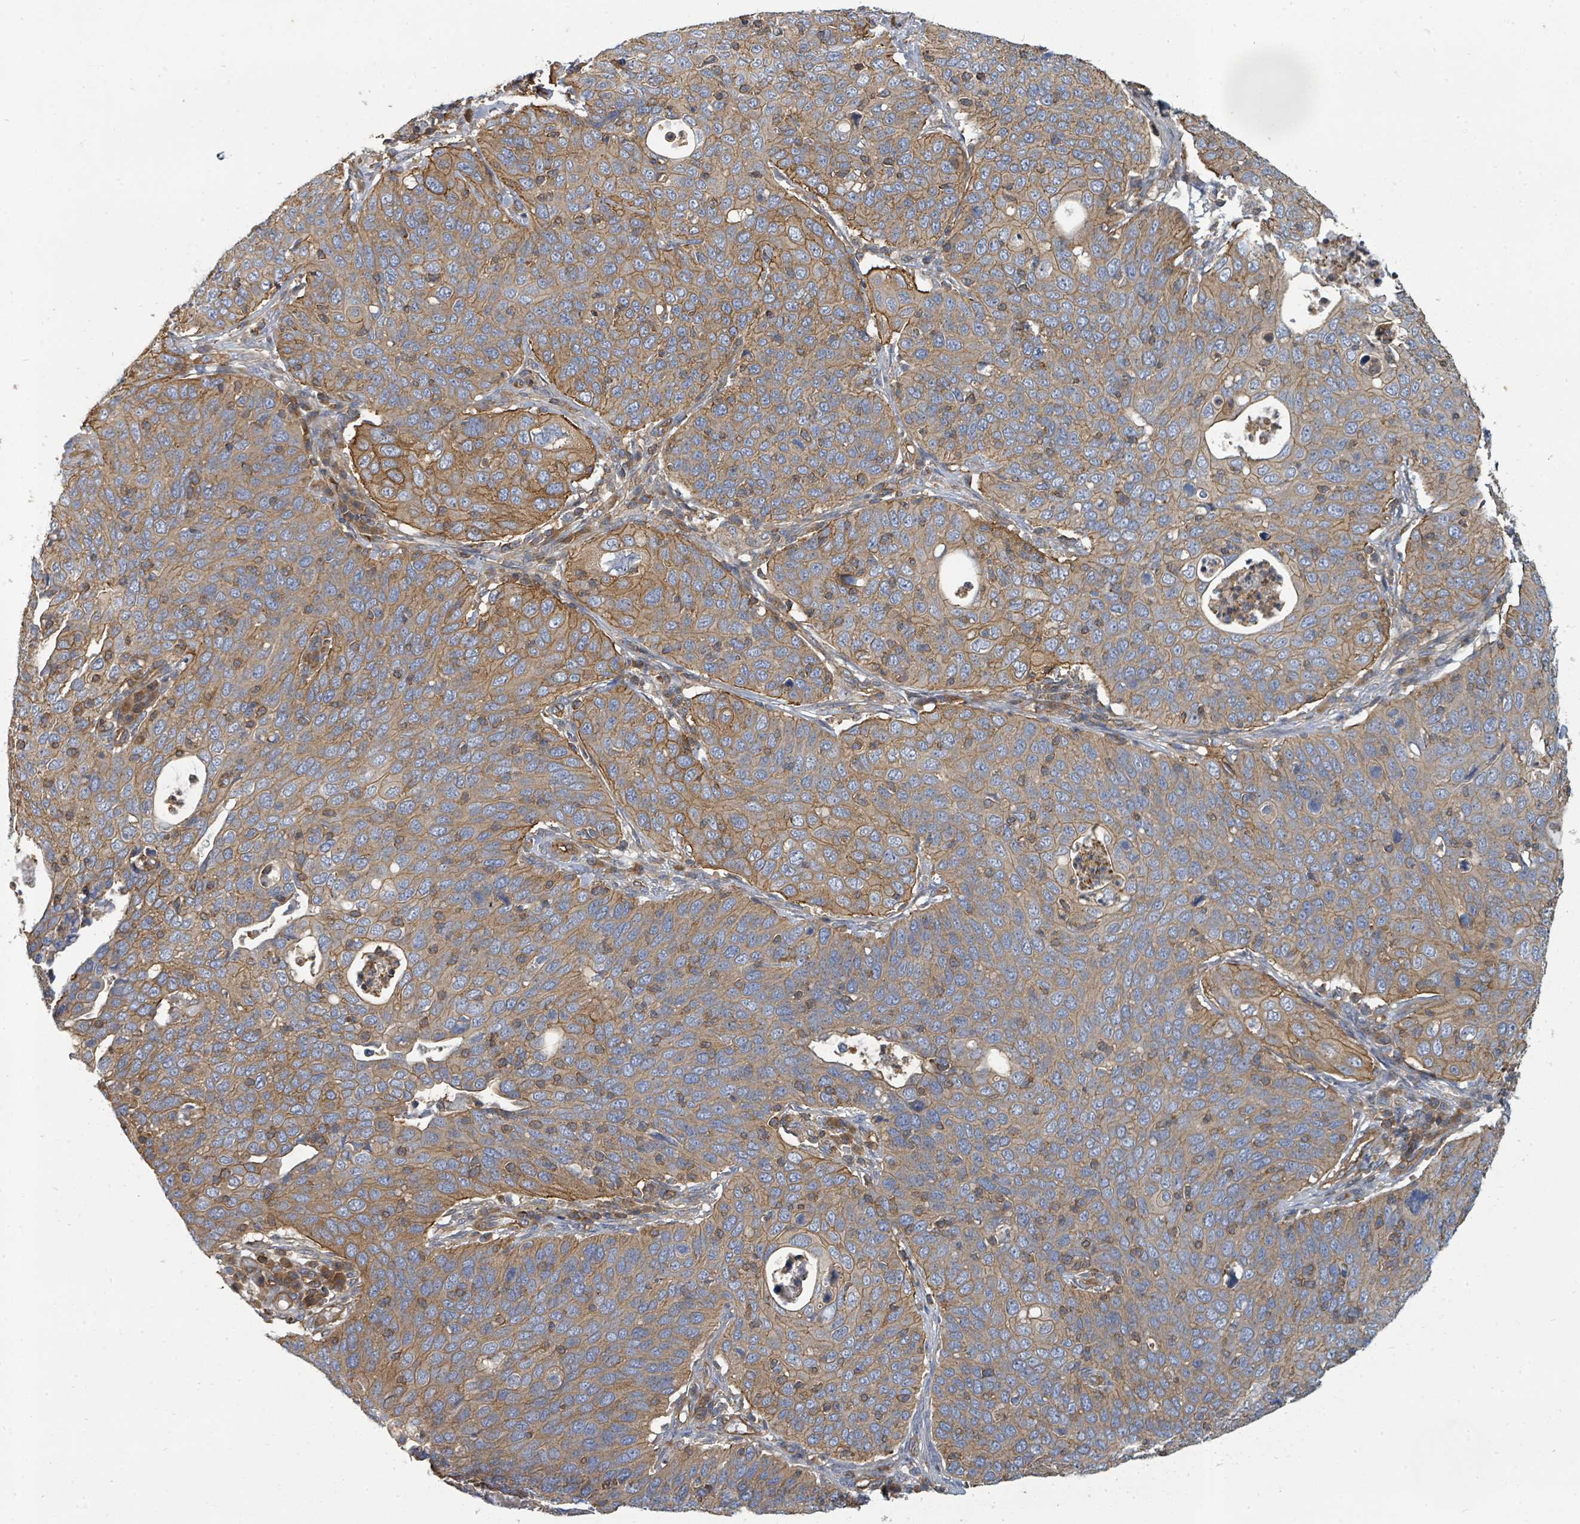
{"staining": {"intensity": "weak", "quantity": ">75%", "location": "cytoplasmic/membranous"}, "tissue": "cervical cancer", "cell_type": "Tumor cells", "image_type": "cancer", "snomed": [{"axis": "morphology", "description": "Squamous cell carcinoma, NOS"}, {"axis": "topography", "description": "Cervix"}], "caption": "Cervical cancer (squamous cell carcinoma) stained with immunohistochemistry (IHC) reveals weak cytoplasmic/membranous positivity in approximately >75% of tumor cells.", "gene": "BOLA2B", "patient": {"sex": "female", "age": 36}}